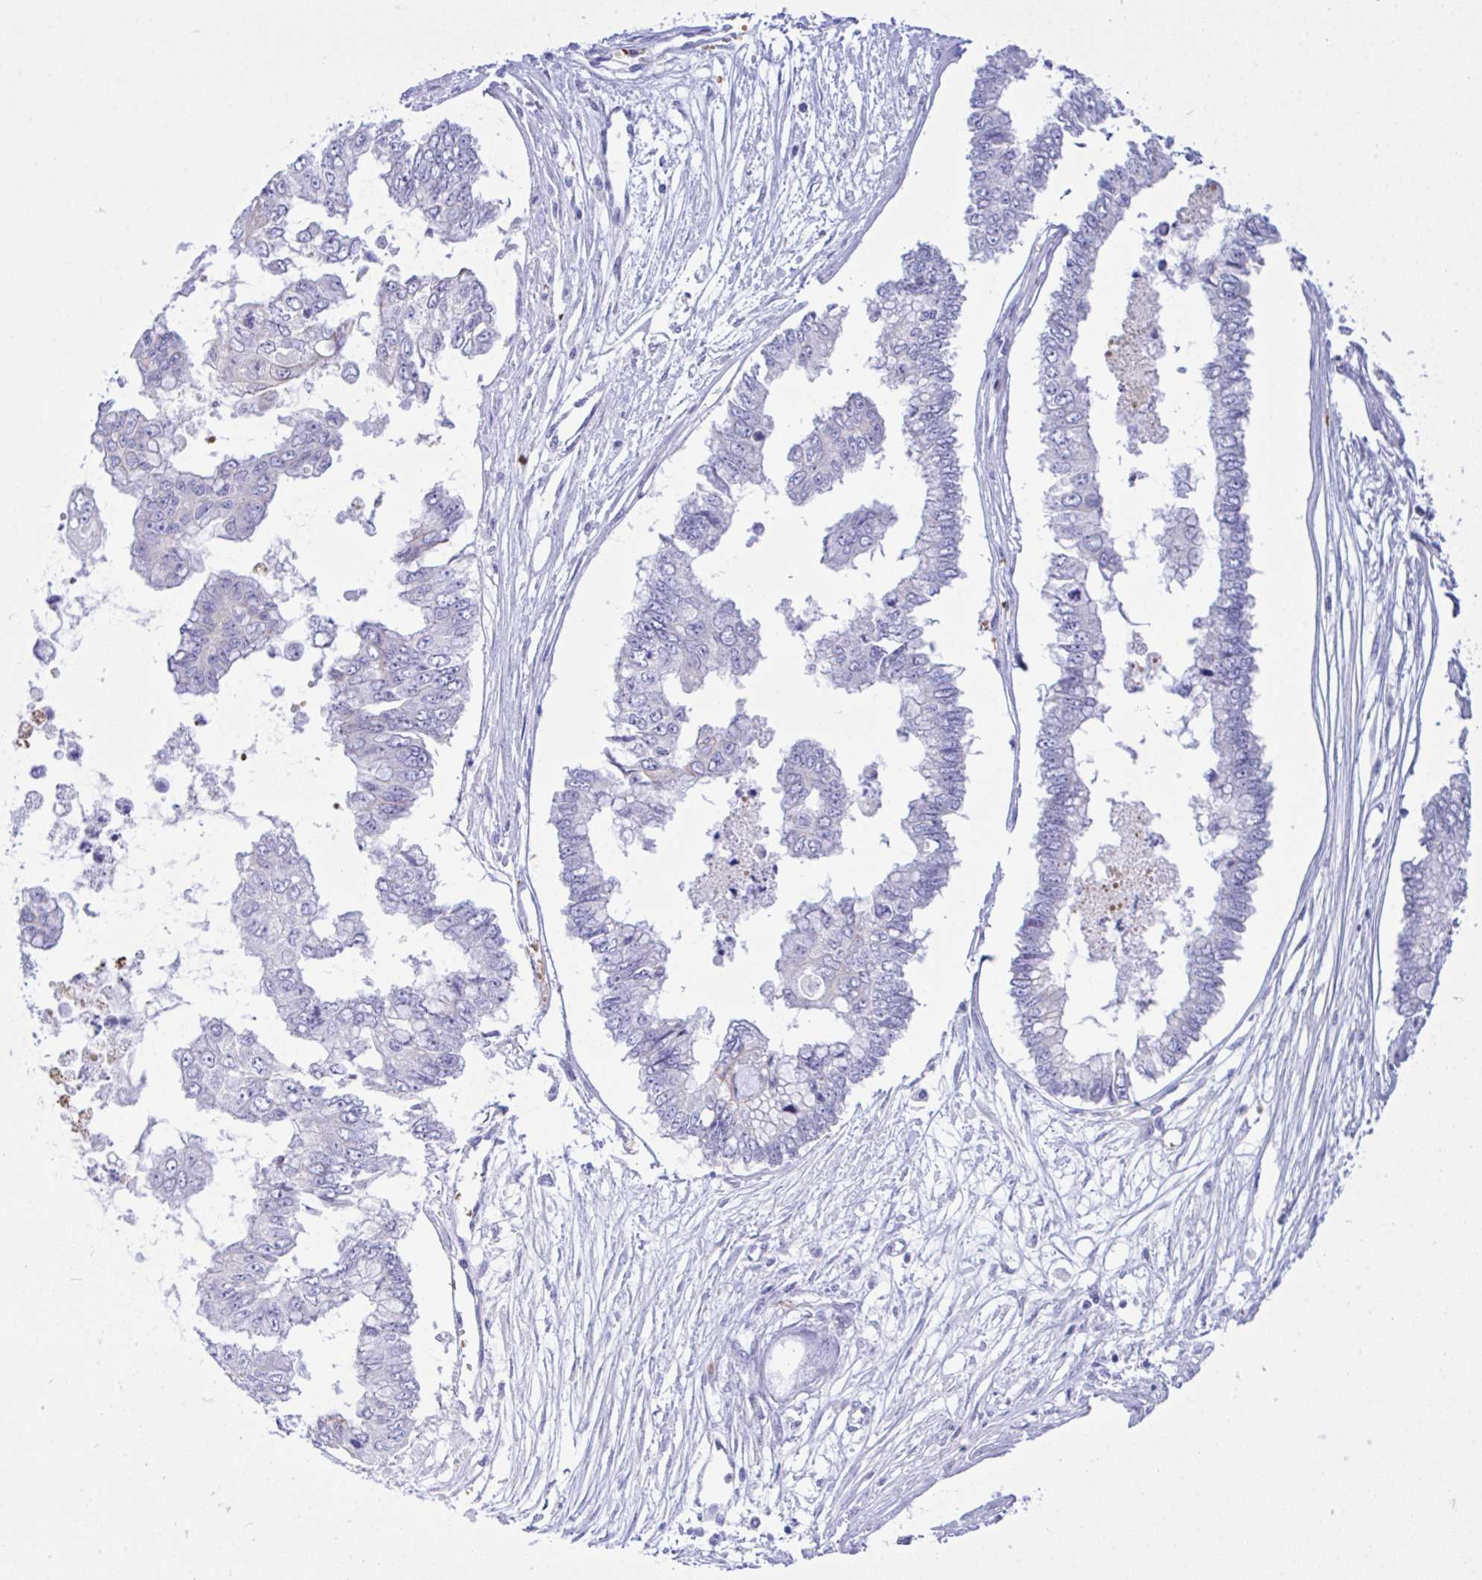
{"staining": {"intensity": "negative", "quantity": "none", "location": "none"}, "tissue": "ovarian cancer", "cell_type": "Tumor cells", "image_type": "cancer", "snomed": [{"axis": "morphology", "description": "Cystadenocarcinoma, mucinous, NOS"}, {"axis": "topography", "description": "Ovary"}], "caption": "DAB (3,3'-diaminobenzidine) immunohistochemical staining of ovarian mucinous cystadenocarcinoma exhibits no significant staining in tumor cells. (Brightfield microscopy of DAB (3,3'-diaminobenzidine) immunohistochemistry at high magnification).", "gene": "ZNF221", "patient": {"sex": "female", "age": 72}}